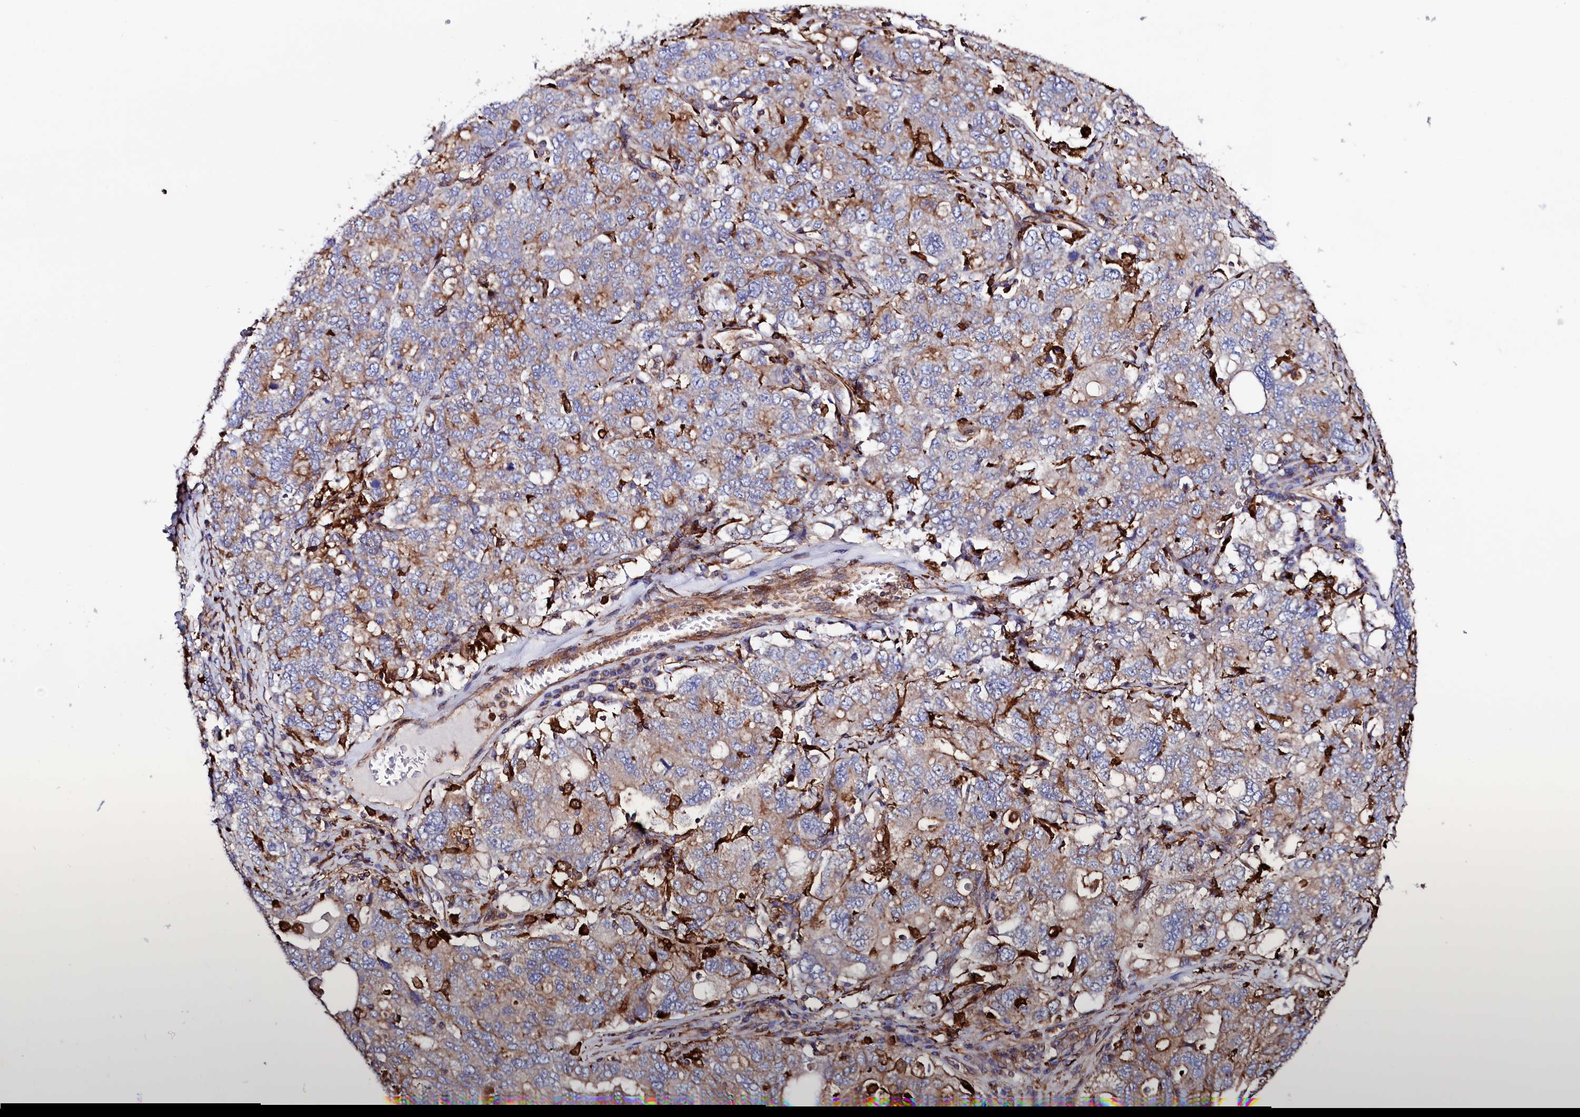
{"staining": {"intensity": "moderate", "quantity": ">75%", "location": "cytoplasmic/membranous"}, "tissue": "ovarian cancer", "cell_type": "Tumor cells", "image_type": "cancer", "snomed": [{"axis": "morphology", "description": "Carcinoma, endometroid"}, {"axis": "topography", "description": "Ovary"}], "caption": "Immunohistochemical staining of ovarian cancer displays moderate cytoplasmic/membranous protein expression in approximately >75% of tumor cells.", "gene": "STAMBPL1", "patient": {"sex": "female", "age": 62}}